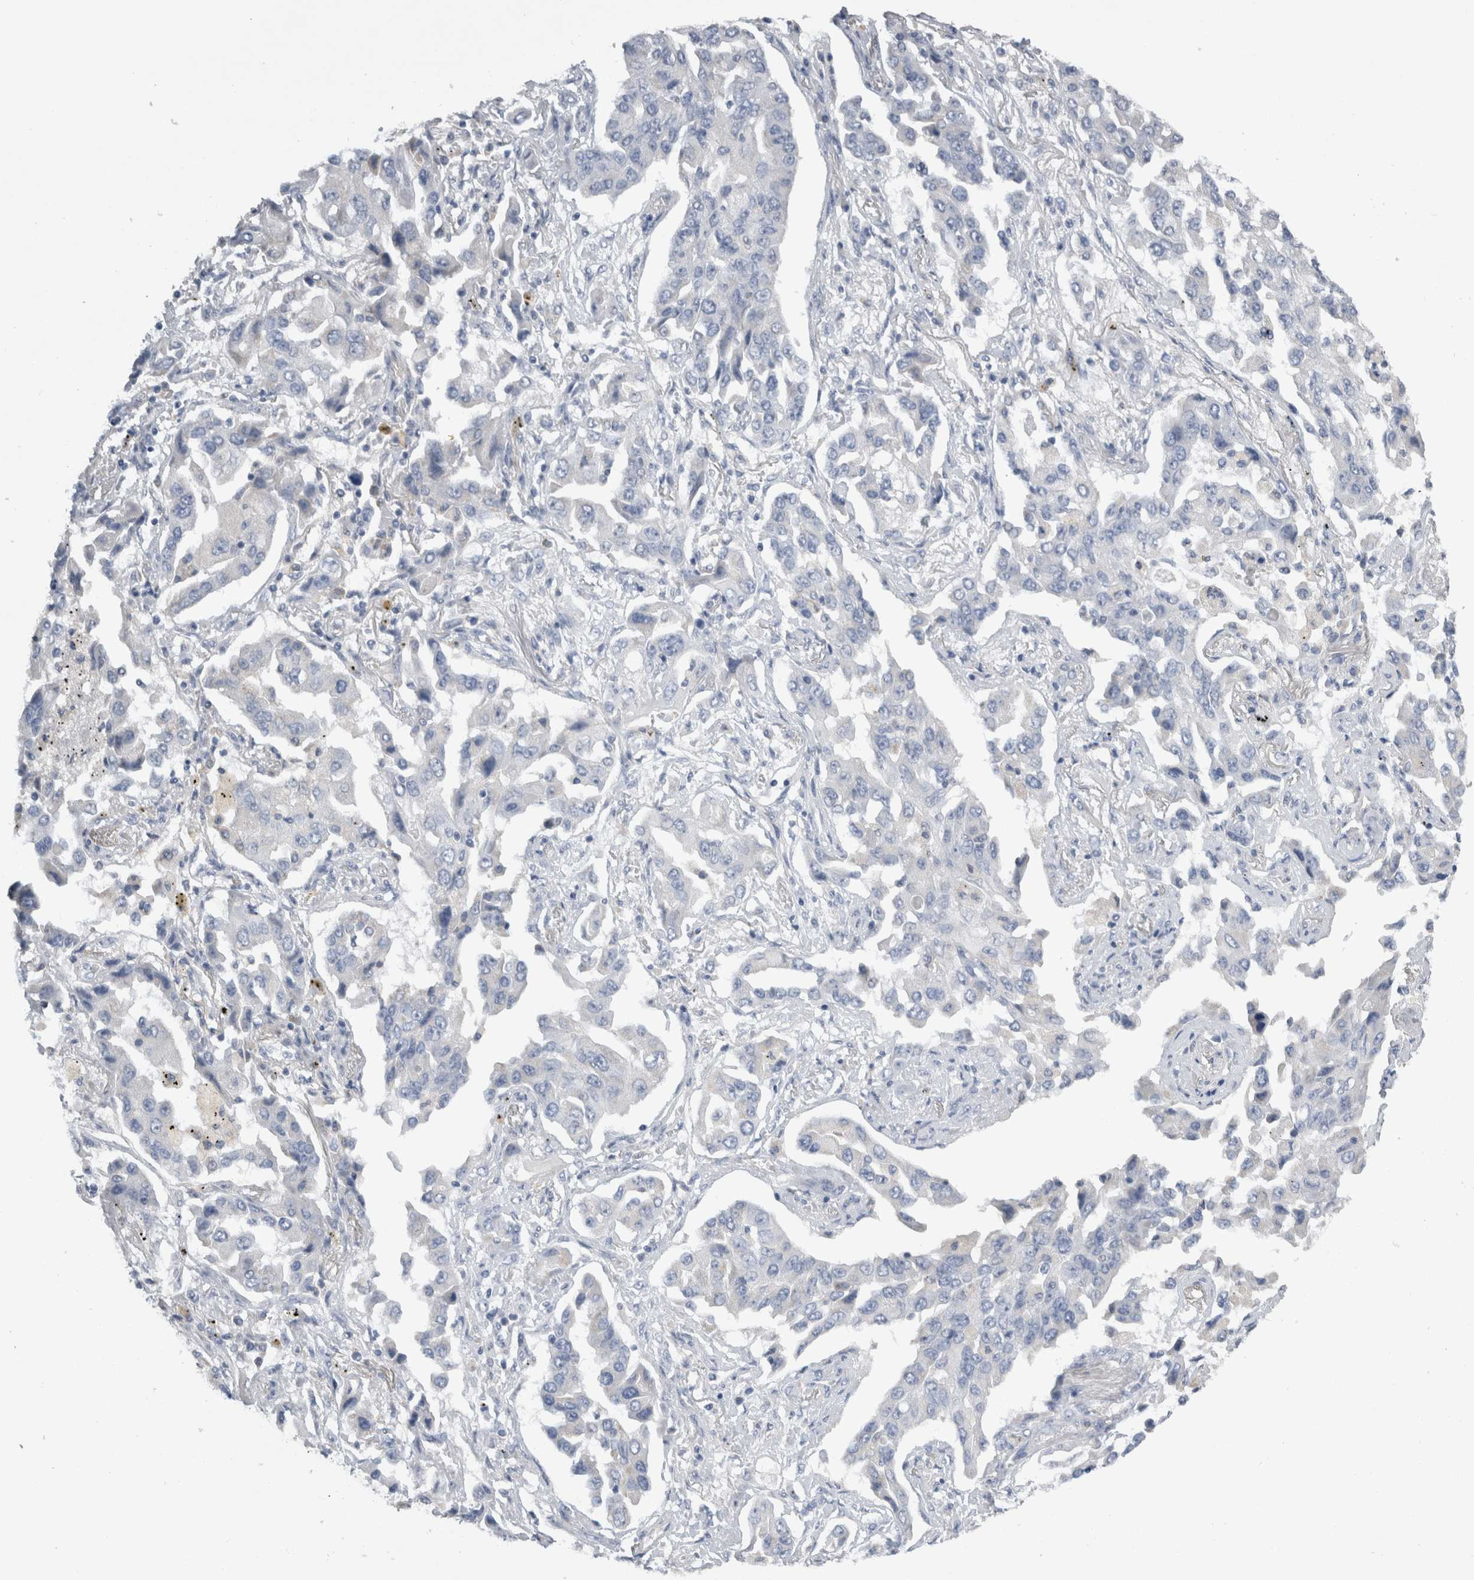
{"staining": {"intensity": "negative", "quantity": "none", "location": "none"}, "tissue": "lung cancer", "cell_type": "Tumor cells", "image_type": "cancer", "snomed": [{"axis": "morphology", "description": "Adenocarcinoma, NOS"}, {"axis": "topography", "description": "Lung"}], "caption": "The immunohistochemistry (IHC) histopathology image has no significant staining in tumor cells of lung cancer tissue.", "gene": "DHRS4", "patient": {"sex": "female", "age": 65}}